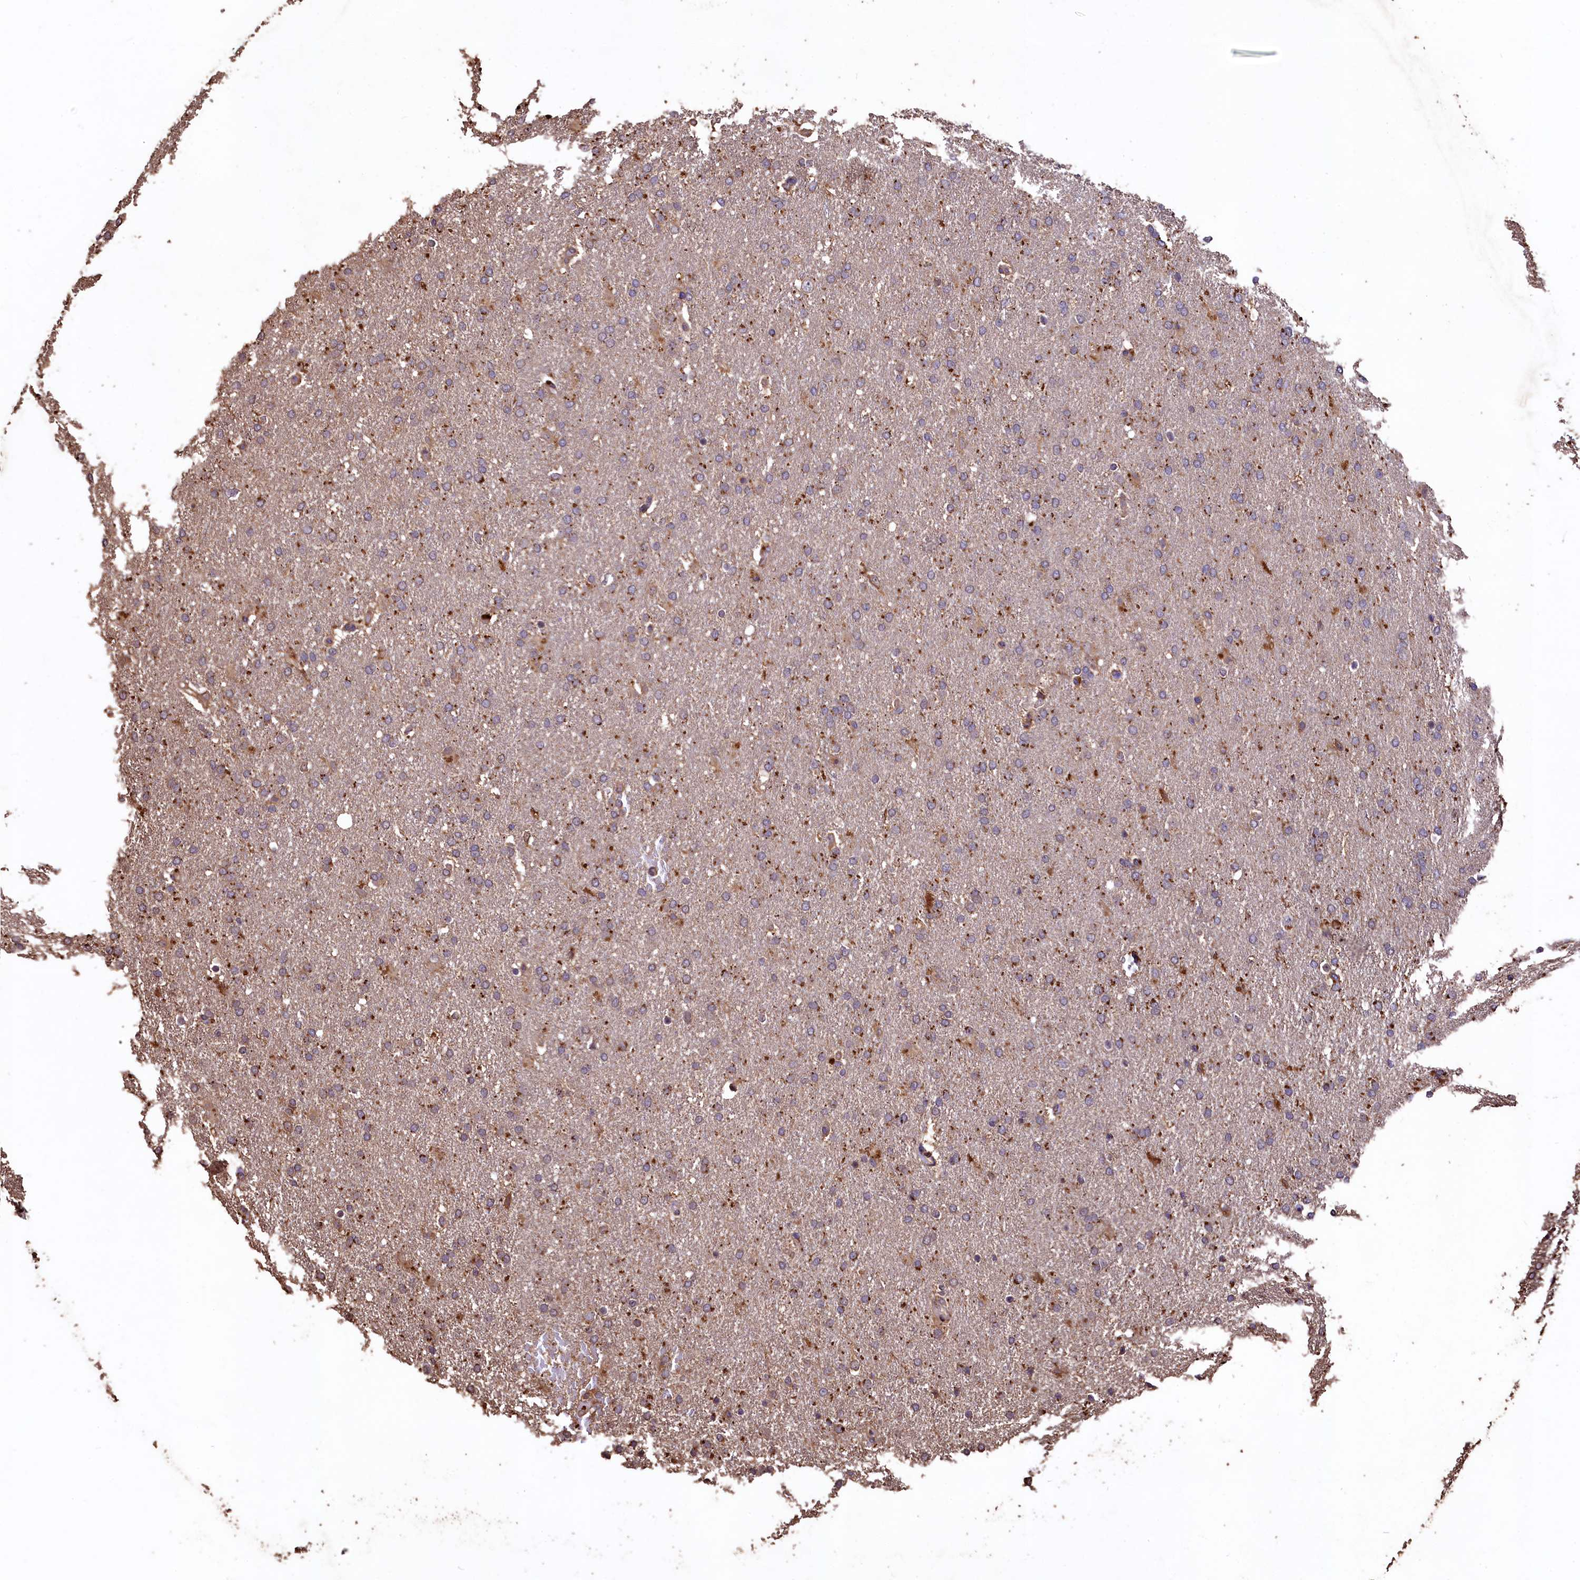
{"staining": {"intensity": "moderate", "quantity": "25%-75%", "location": "cytoplasmic/membranous"}, "tissue": "glioma", "cell_type": "Tumor cells", "image_type": "cancer", "snomed": [{"axis": "morphology", "description": "Glioma, malignant, High grade"}, {"axis": "topography", "description": "Brain"}], "caption": "This image displays IHC staining of human glioma, with medium moderate cytoplasmic/membranous positivity in about 25%-75% of tumor cells.", "gene": "TMEM98", "patient": {"sex": "male", "age": 72}}